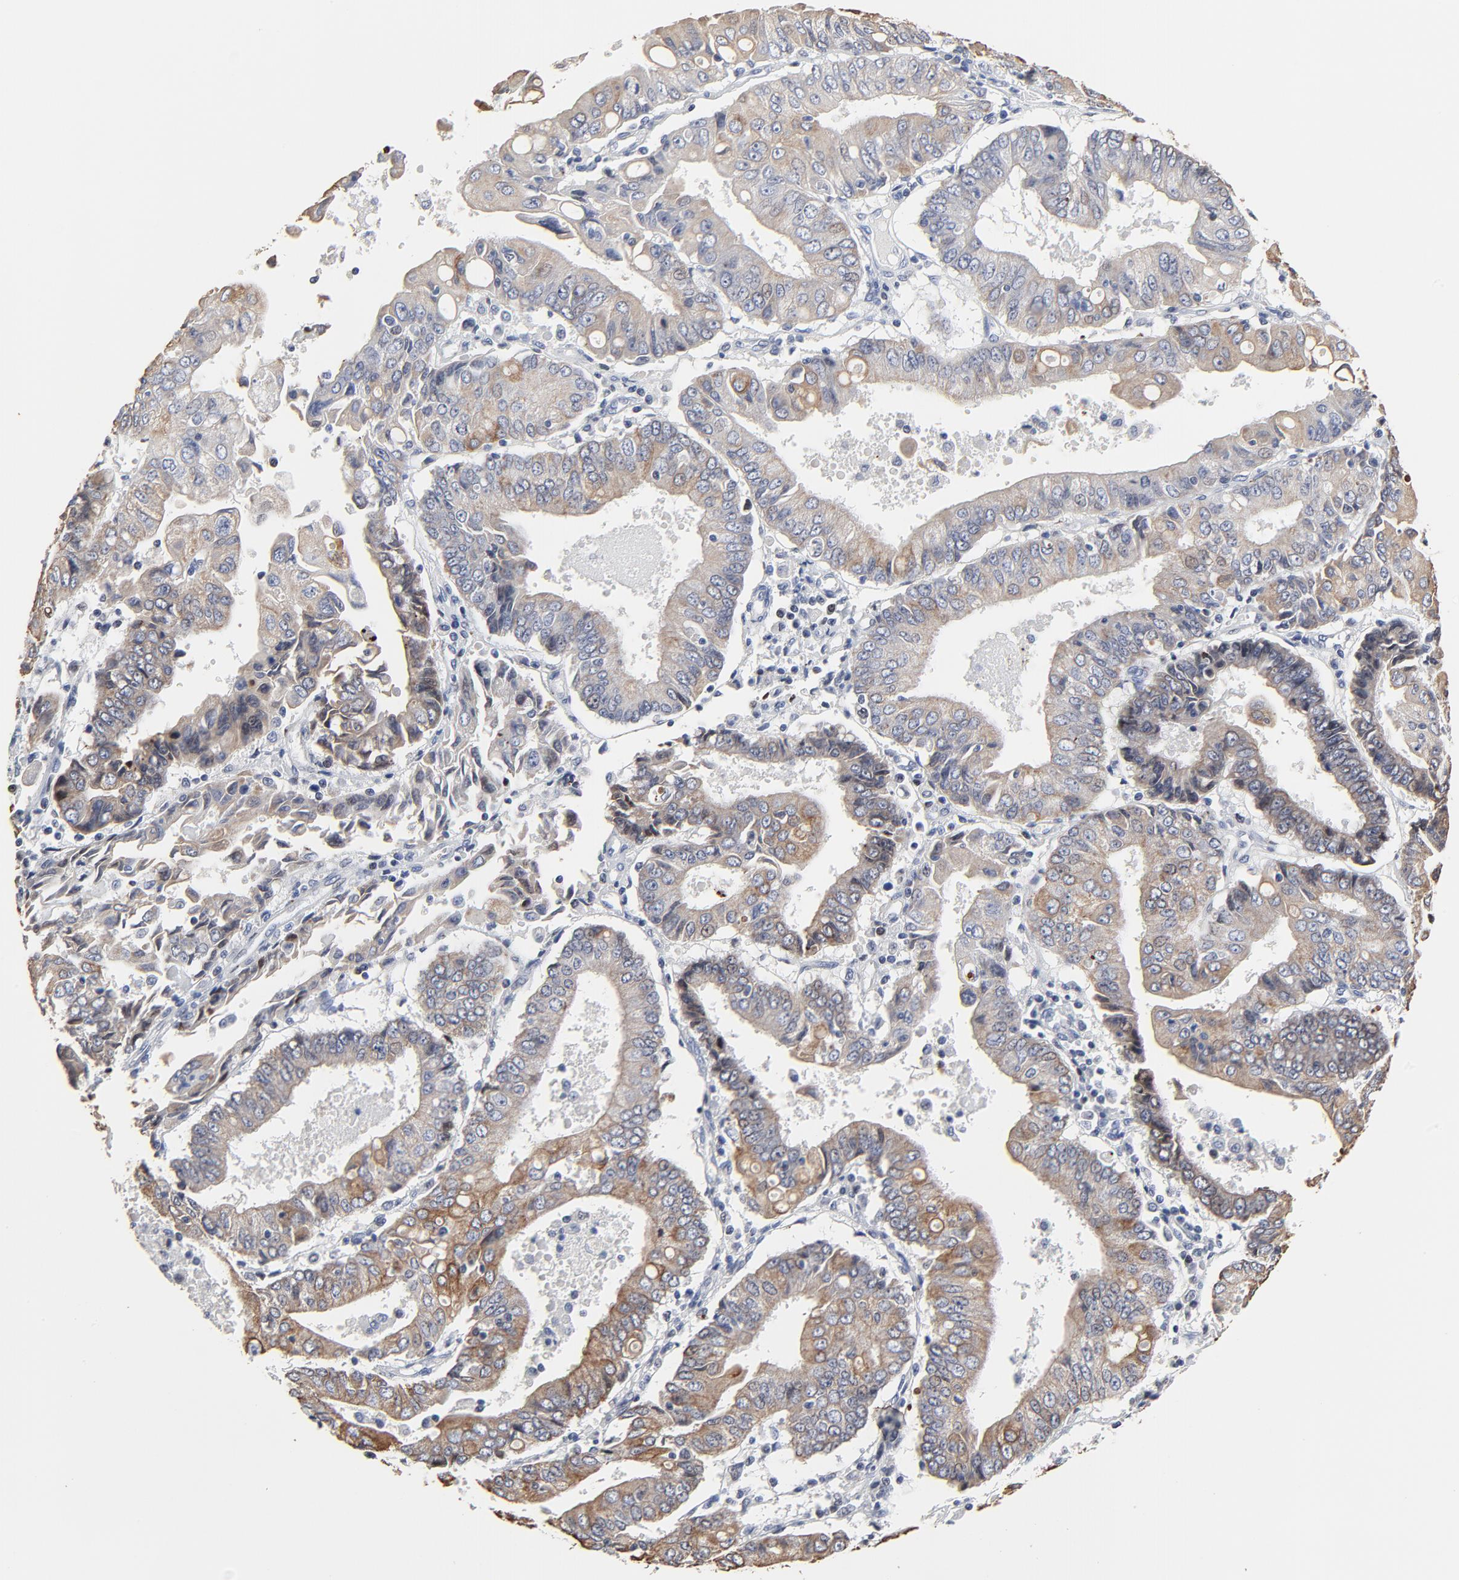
{"staining": {"intensity": "weak", "quantity": ">75%", "location": "cytoplasmic/membranous"}, "tissue": "endometrial cancer", "cell_type": "Tumor cells", "image_type": "cancer", "snomed": [{"axis": "morphology", "description": "Adenocarcinoma, NOS"}, {"axis": "topography", "description": "Endometrium"}], "caption": "This micrograph exhibits immunohistochemistry (IHC) staining of endometrial adenocarcinoma, with low weak cytoplasmic/membranous positivity in about >75% of tumor cells.", "gene": "LNX1", "patient": {"sex": "female", "age": 75}}